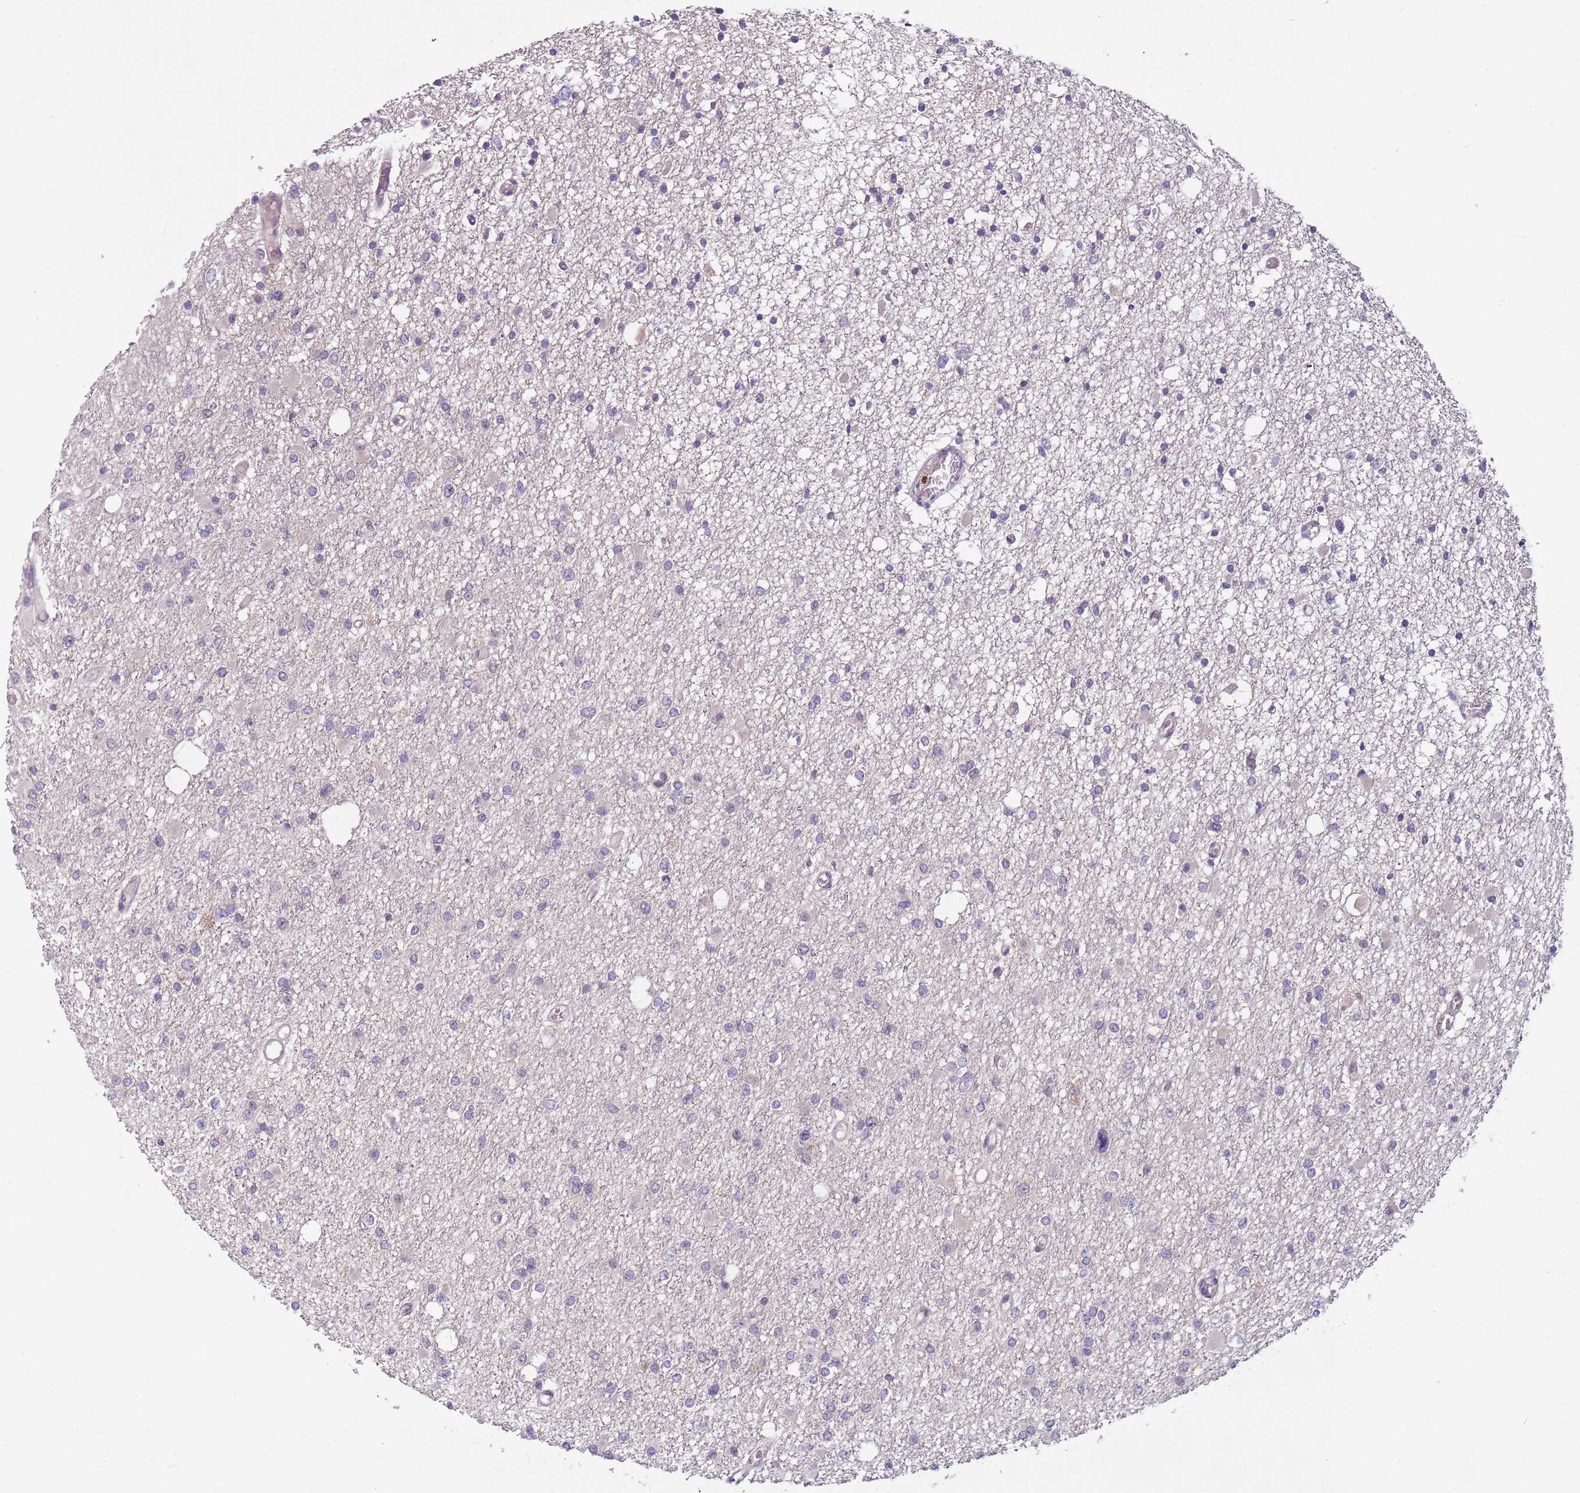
{"staining": {"intensity": "negative", "quantity": "none", "location": "none"}, "tissue": "glioma", "cell_type": "Tumor cells", "image_type": "cancer", "snomed": [{"axis": "morphology", "description": "Glioma, malignant, Low grade"}, {"axis": "topography", "description": "Brain"}], "caption": "This is an IHC histopathology image of human malignant low-grade glioma. There is no staining in tumor cells.", "gene": "ADCY7", "patient": {"sex": "female", "age": 22}}